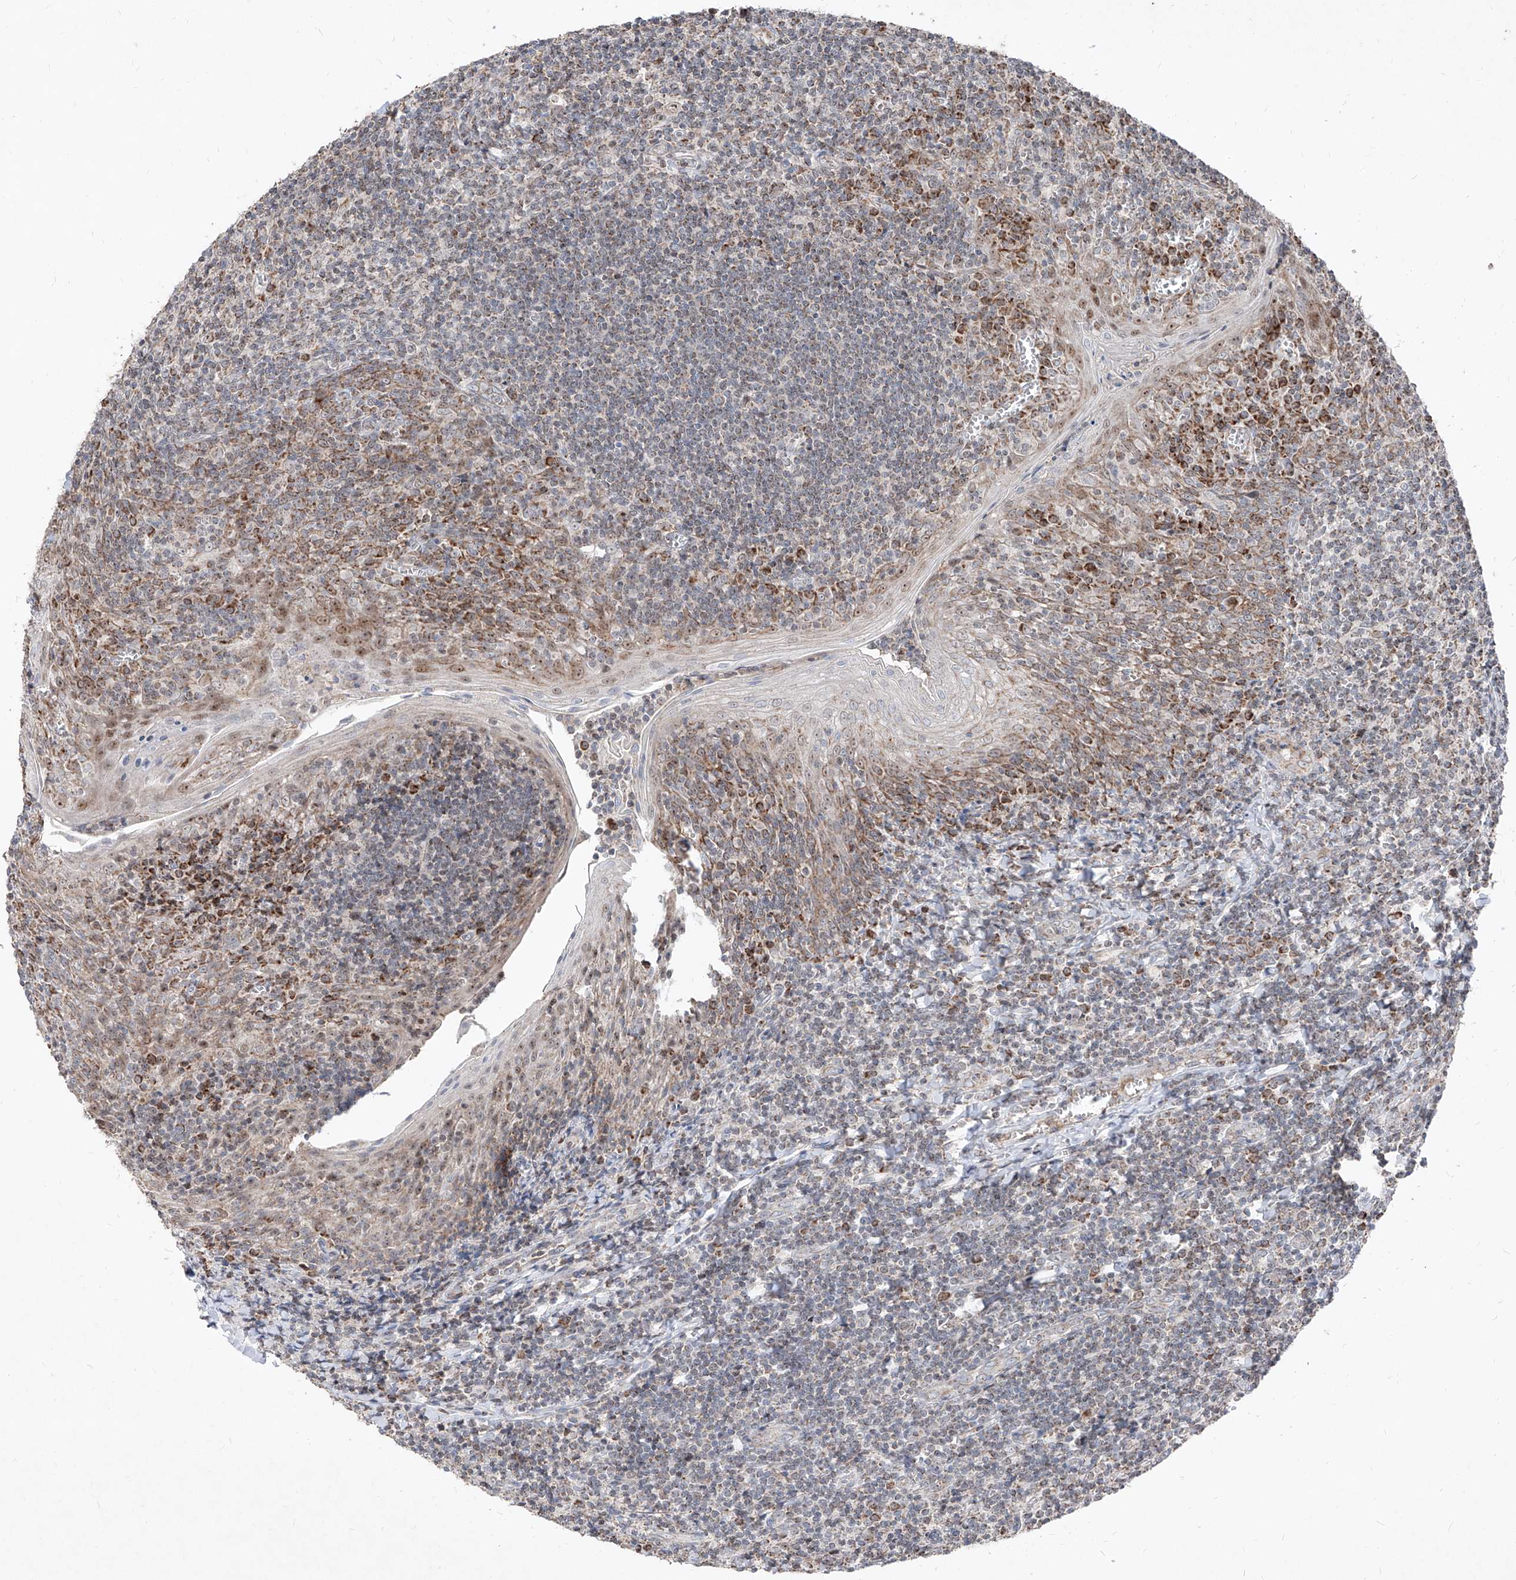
{"staining": {"intensity": "moderate", "quantity": "25%-75%", "location": "cytoplasmic/membranous"}, "tissue": "tonsil", "cell_type": "Germinal center cells", "image_type": "normal", "snomed": [{"axis": "morphology", "description": "Normal tissue, NOS"}, {"axis": "topography", "description": "Tonsil"}], "caption": "DAB (3,3'-diaminobenzidine) immunohistochemical staining of benign human tonsil demonstrates moderate cytoplasmic/membranous protein expression in approximately 25%-75% of germinal center cells.", "gene": "NDUFB3", "patient": {"sex": "male", "age": 27}}